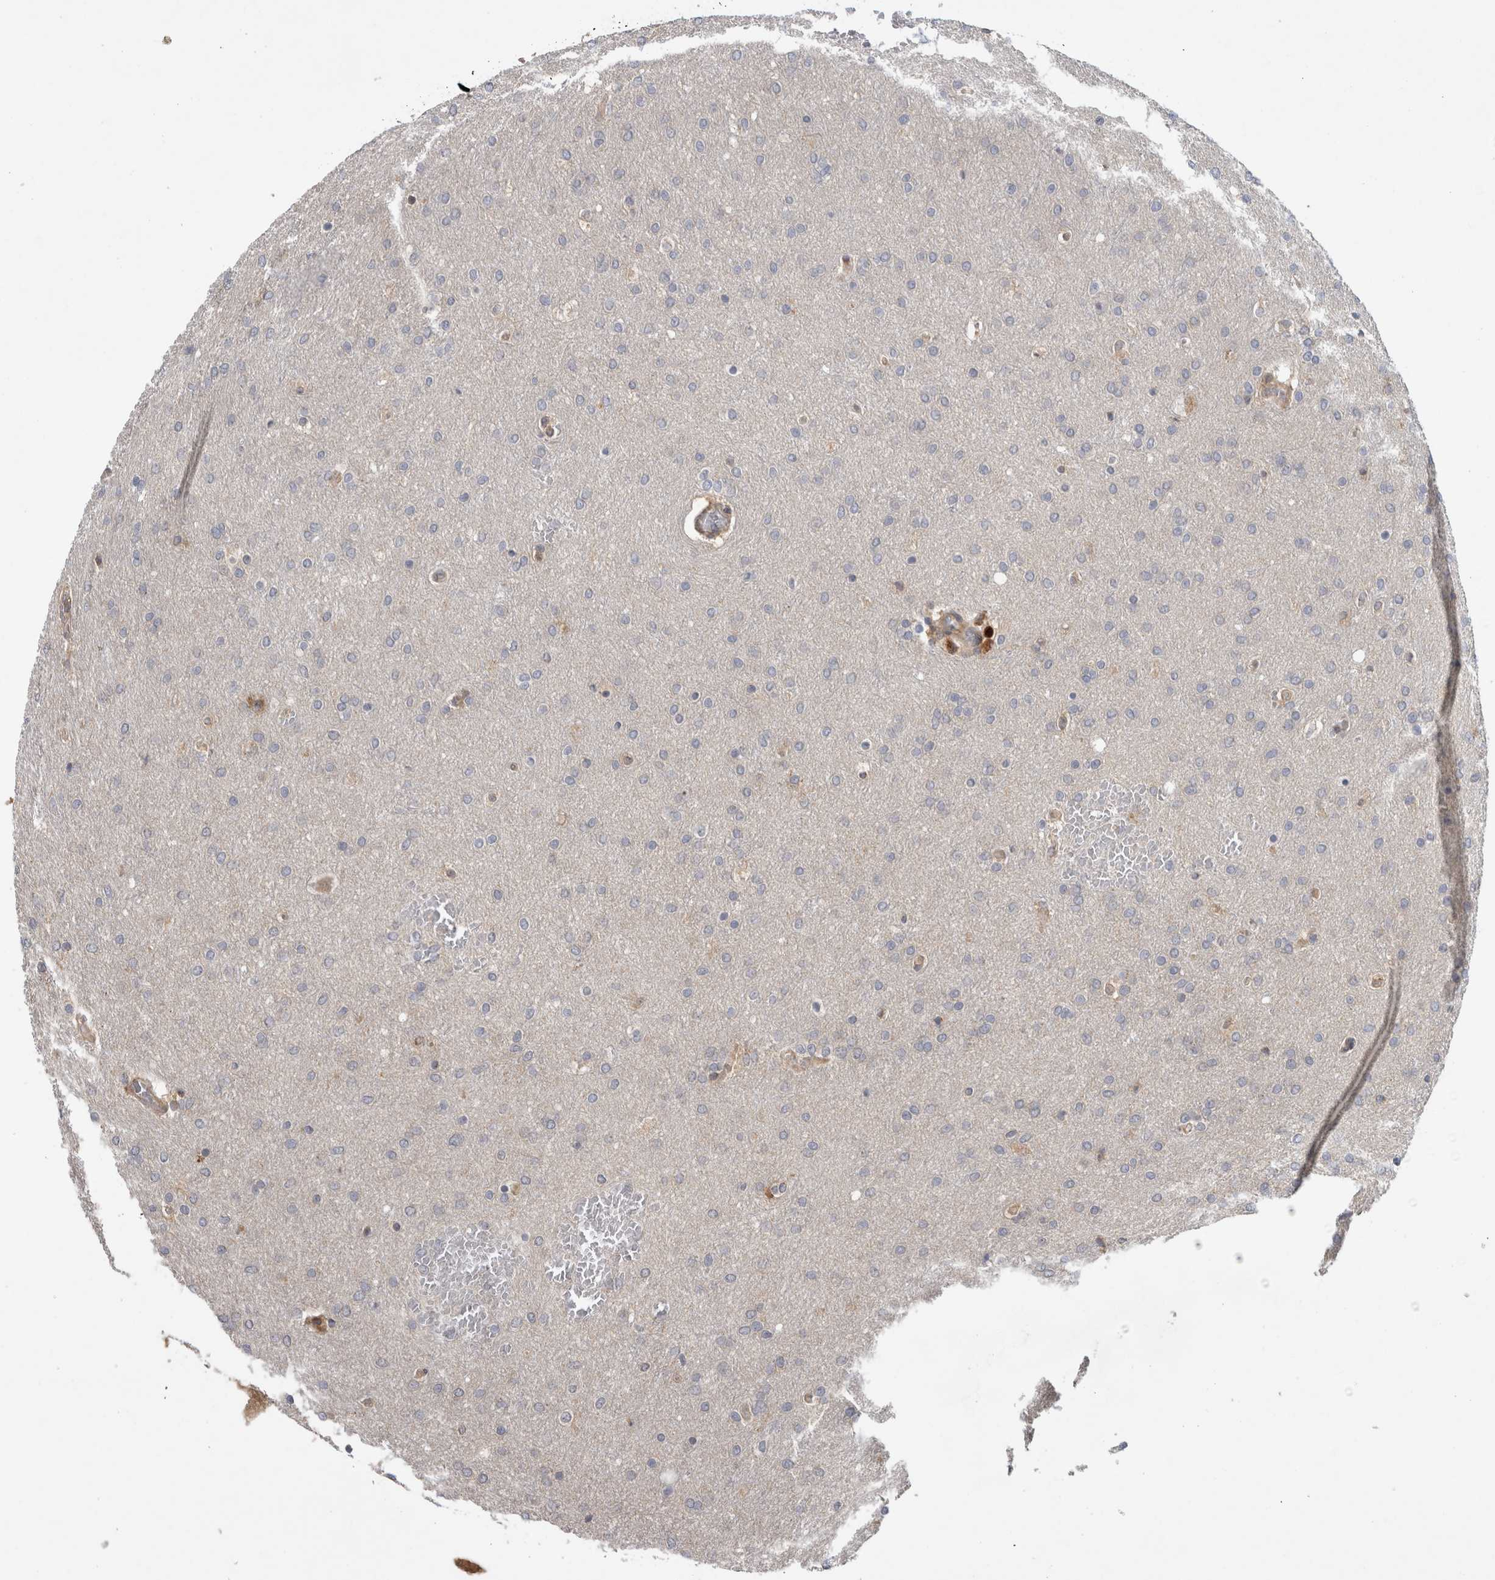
{"staining": {"intensity": "negative", "quantity": "none", "location": "none"}, "tissue": "glioma", "cell_type": "Tumor cells", "image_type": "cancer", "snomed": [{"axis": "morphology", "description": "Glioma, malignant, Low grade"}, {"axis": "topography", "description": "Brain"}], "caption": "The image demonstrates no staining of tumor cells in glioma.", "gene": "PARP6", "patient": {"sex": "female", "age": 37}}